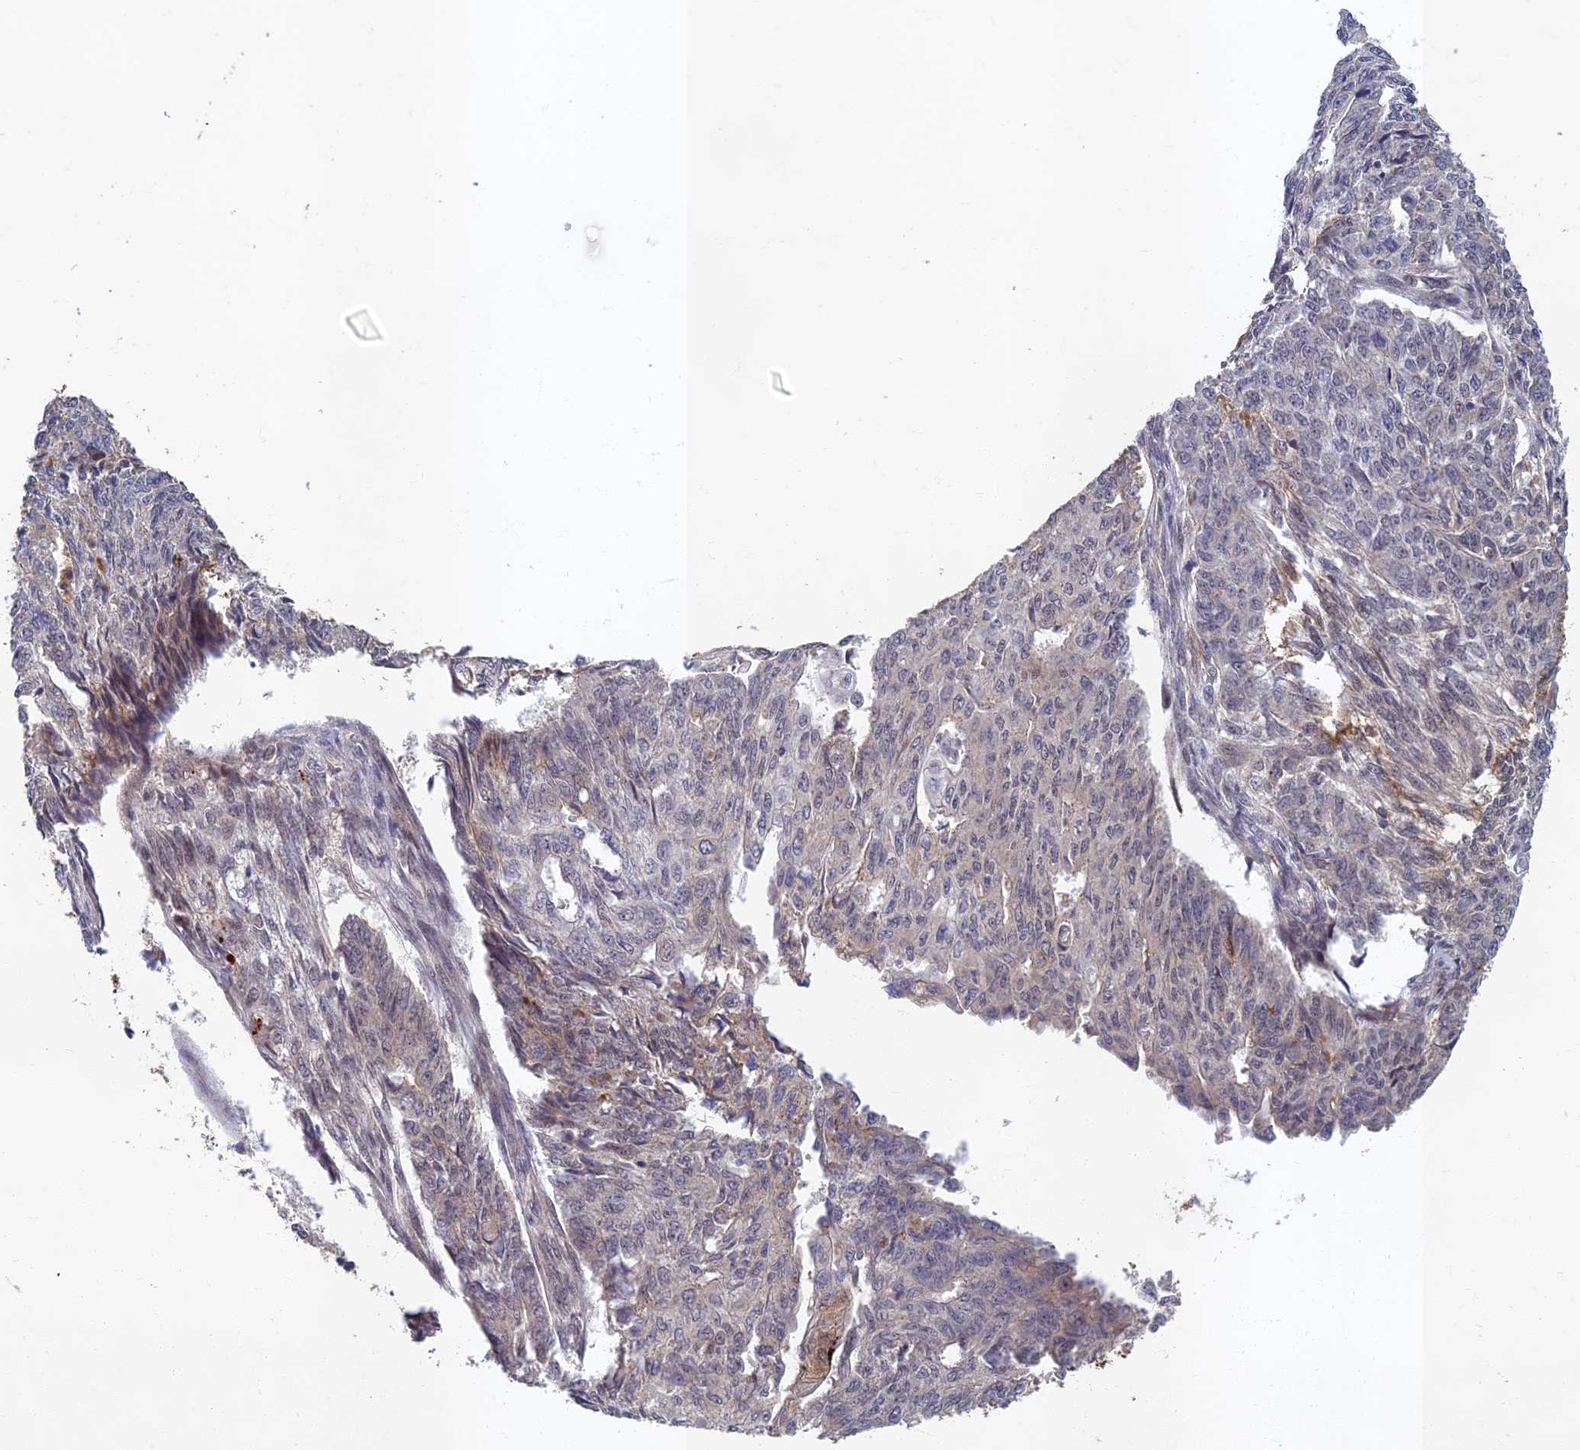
{"staining": {"intensity": "negative", "quantity": "none", "location": "none"}, "tissue": "endometrial cancer", "cell_type": "Tumor cells", "image_type": "cancer", "snomed": [{"axis": "morphology", "description": "Adenocarcinoma, NOS"}, {"axis": "topography", "description": "Endometrium"}], "caption": "Immunohistochemistry (IHC) of human endometrial cancer exhibits no positivity in tumor cells.", "gene": "EARS2", "patient": {"sex": "female", "age": 32}}